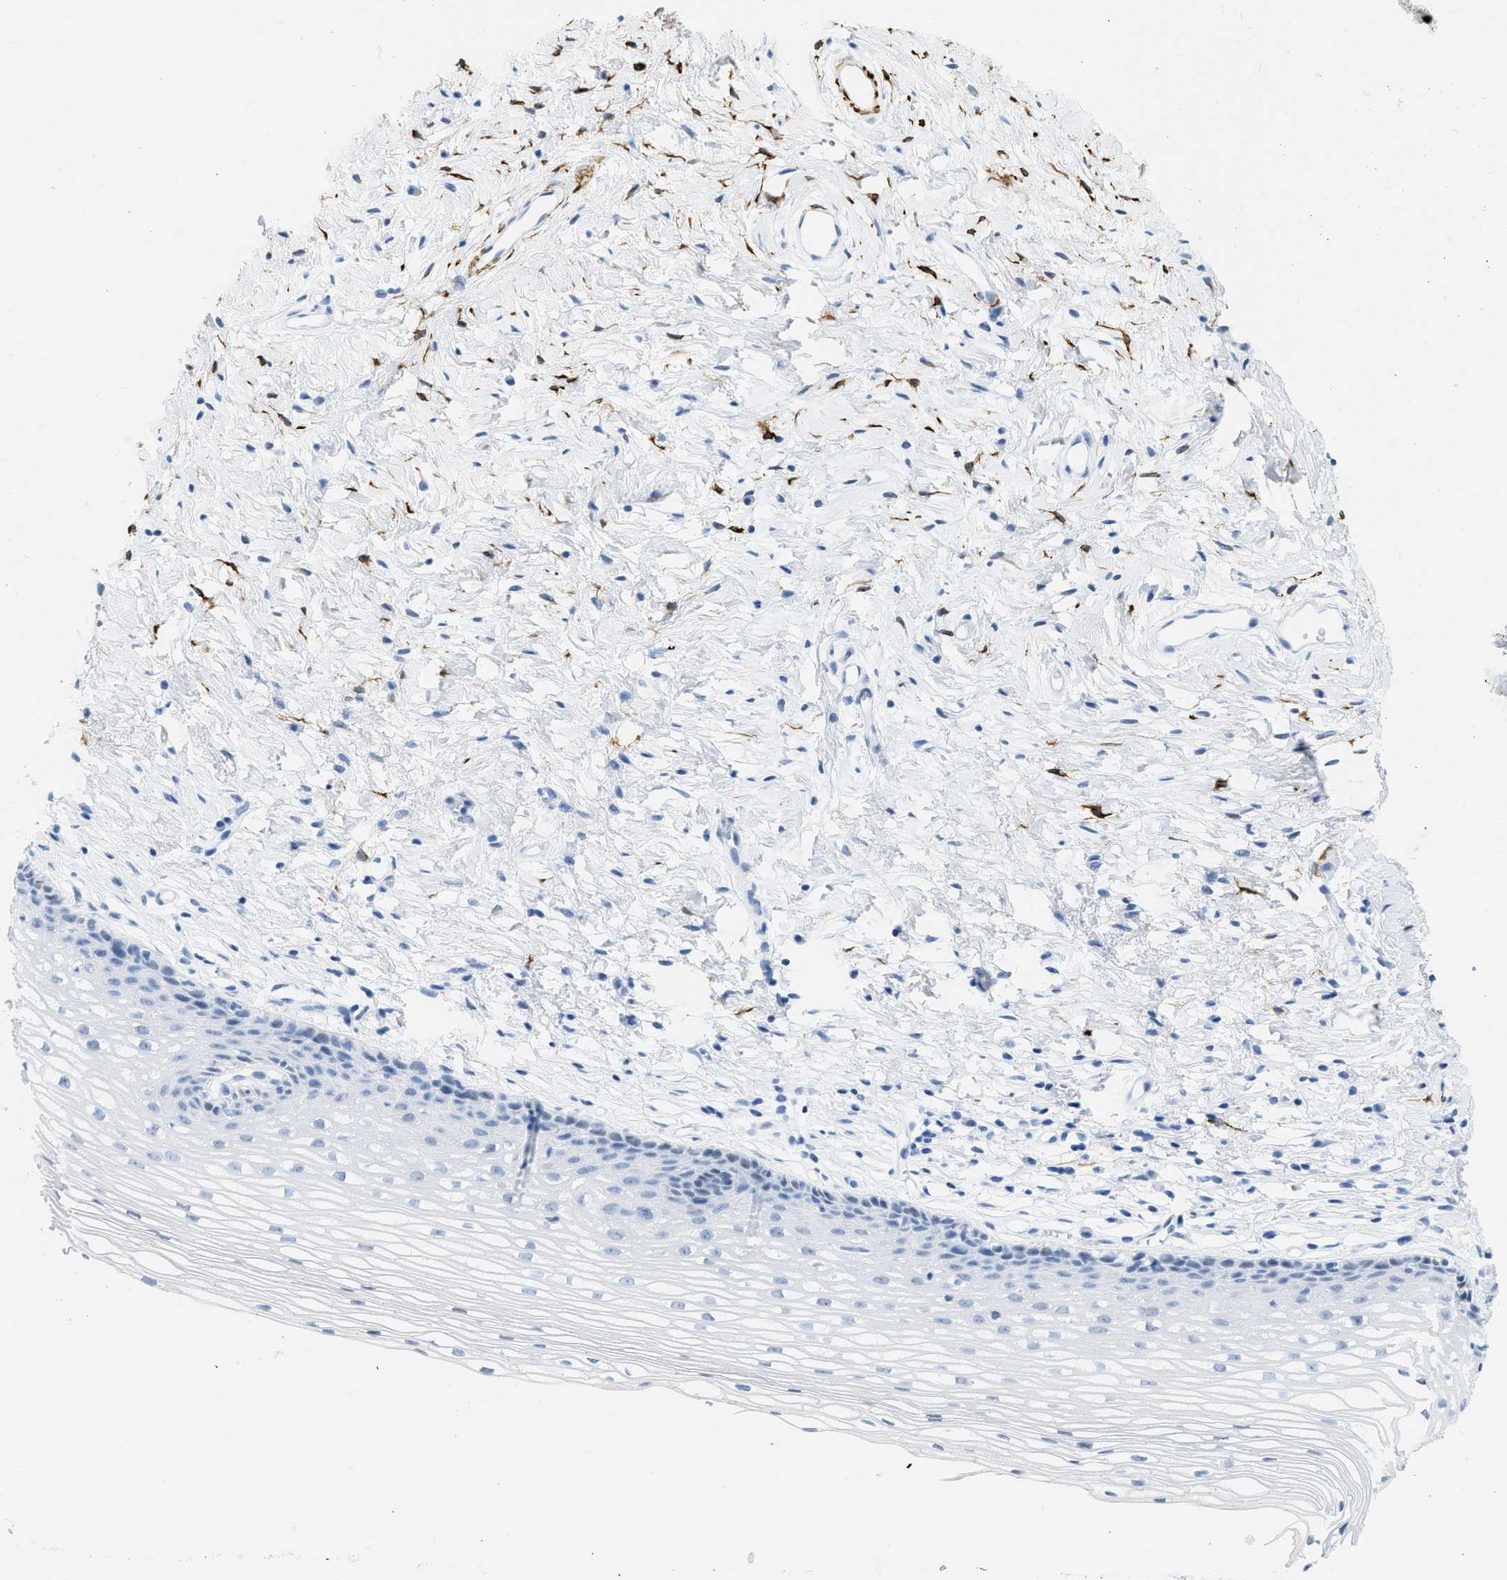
{"staining": {"intensity": "negative", "quantity": "none", "location": "none"}, "tissue": "cervix", "cell_type": "Glandular cells", "image_type": "normal", "snomed": [{"axis": "morphology", "description": "Normal tissue, NOS"}, {"axis": "topography", "description": "Cervix"}], "caption": "Normal cervix was stained to show a protein in brown. There is no significant staining in glandular cells. The staining was performed using DAB (3,3'-diaminobenzidine) to visualize the protein expression in brown, while the nuclei were stained in blue with hematoxylin (Magnification: 20x).", "gene": "DES", "patient": {"sex": "female", "age": 77}}